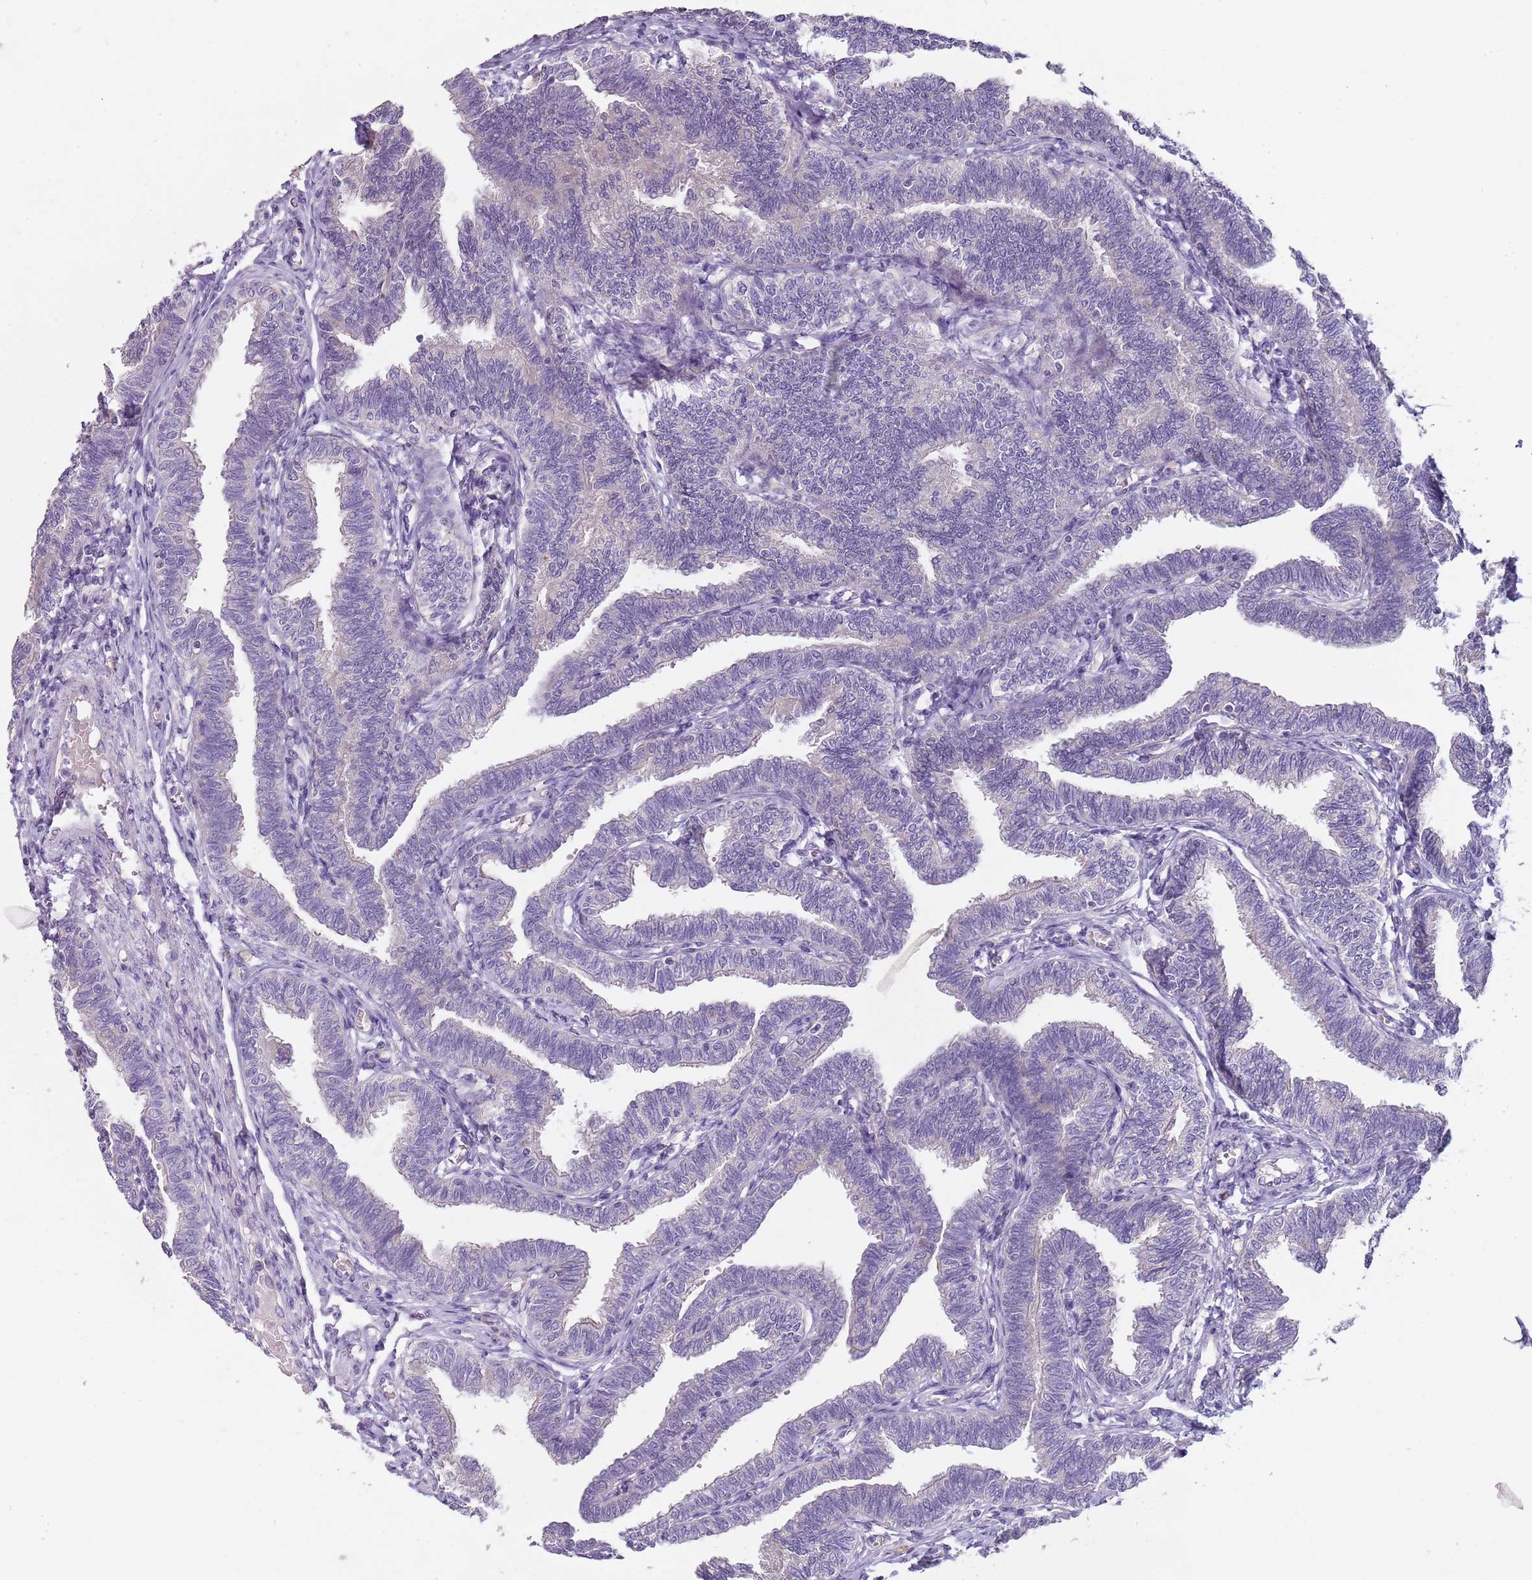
{"staining": {"intensity": "weak", "quantity": "<25%", "location": "cytoplasmic/membranous"}, "tissue": "fallopian tube", "cell_type": "Glandular cells", "image_type": "normal", "snomed": [{"axis": "morphology", "description": "Normal tissue, NOS"}, {"axis": "topography", "description": "Fallopian tube"}, {"axis": "topography", "description": "Ovary"}], "caption": "Immunohistochemical staining of benign fallopian tube exhibits no significant expression in glandular cells.", "gene": "ZNF583", "patient": {"sex": "female", "age": 23}}